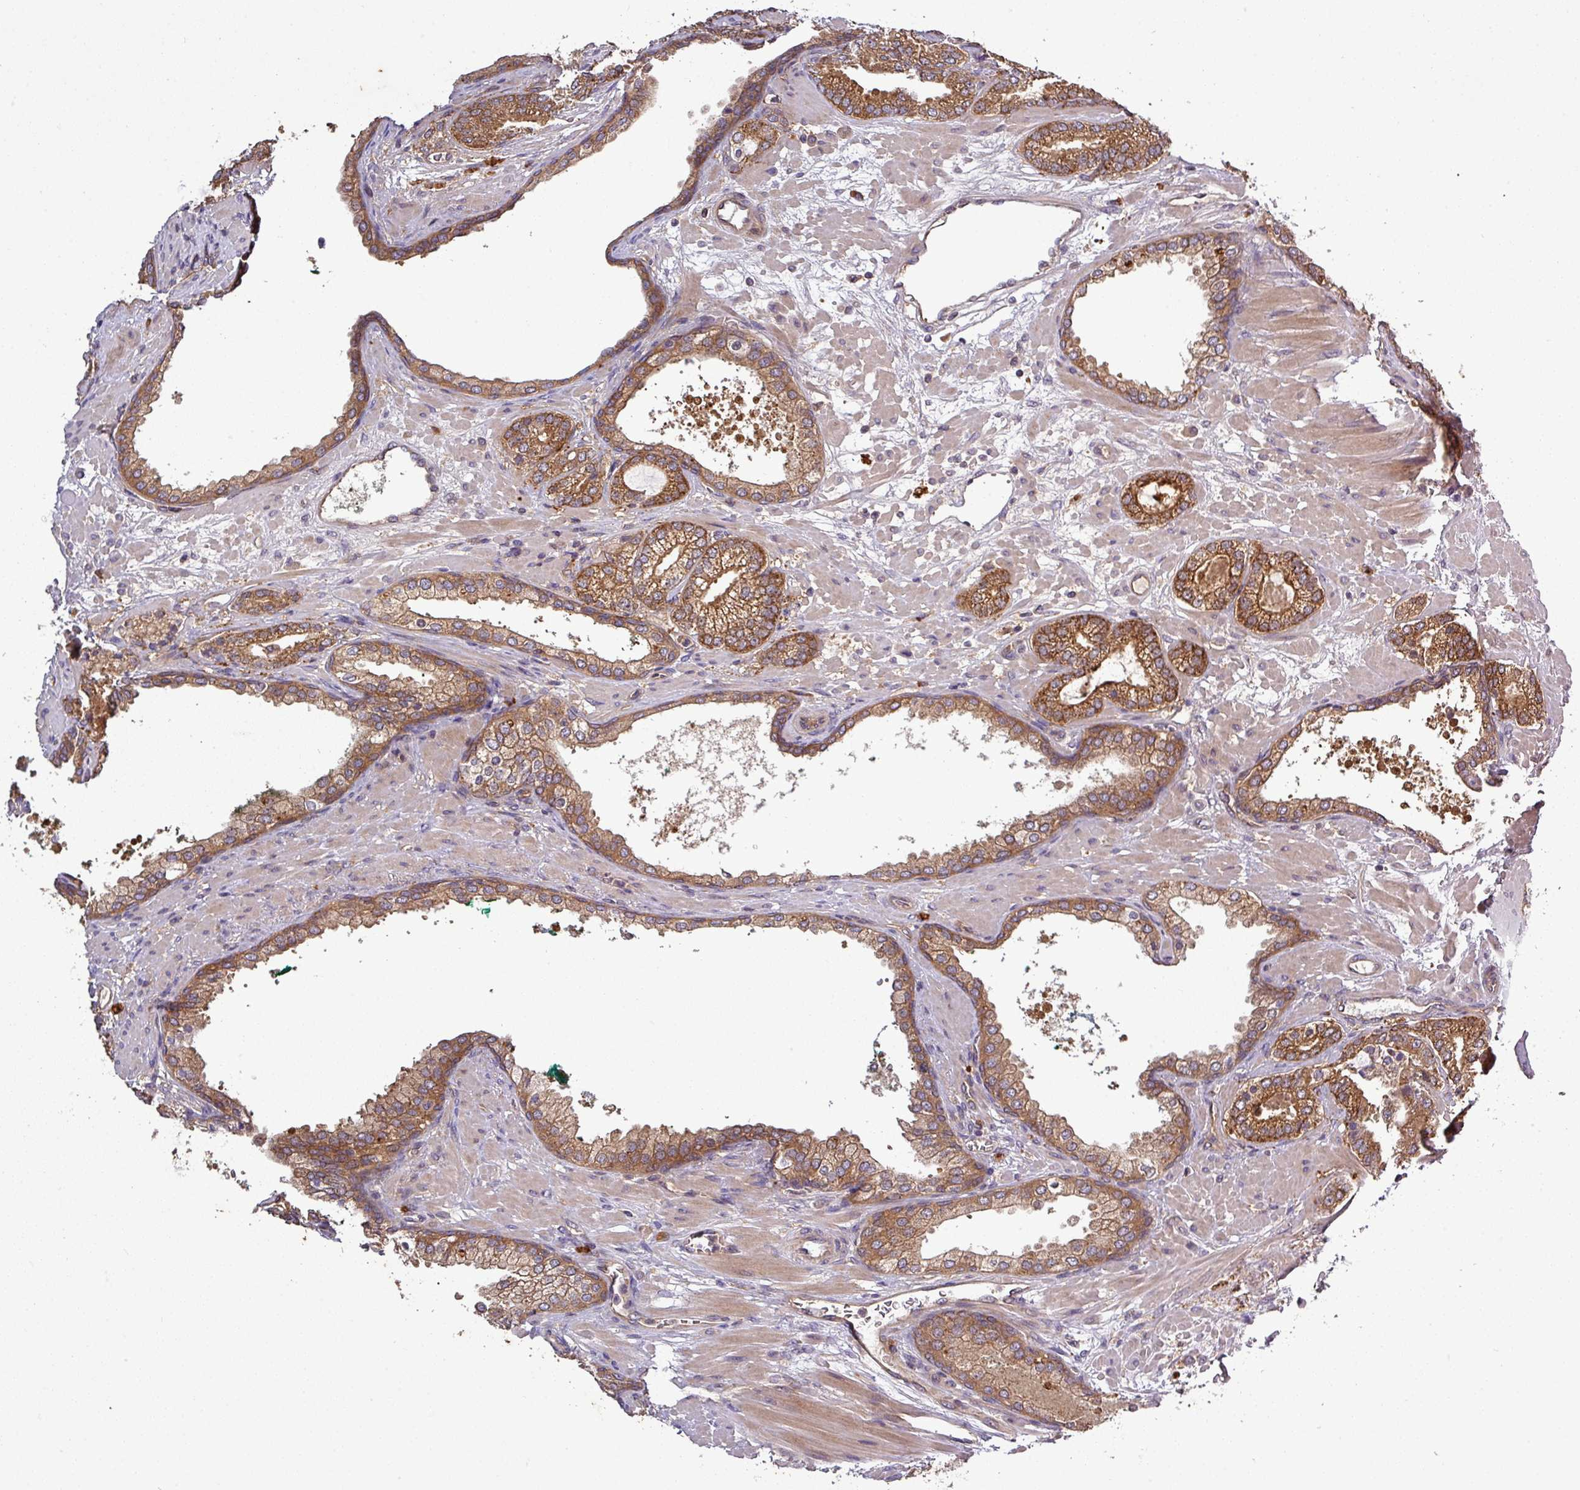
{"staining": {"intensity": "strong", "quantity": ">75%", "location": "cytoplasmic/membranous"}, "tissue": "prostate cancer", "cell_type": "Tumor cells", "image_type": "cancer", "snomed": [{"axis": "morphology", "description": "Adenocarcinoma, High grade"}, {"axis": "topography", "description": "Prostate"}], "caption": "Human prostate cancer (adenocarcinoma (high-grade)) stained for a protein (brown) reveals strong cytoplasmic/membranous positive expression in approximately >75% of tumor cells.", "gene": "SIRPB2", "patient": {"sex": "male", "age": 60}}